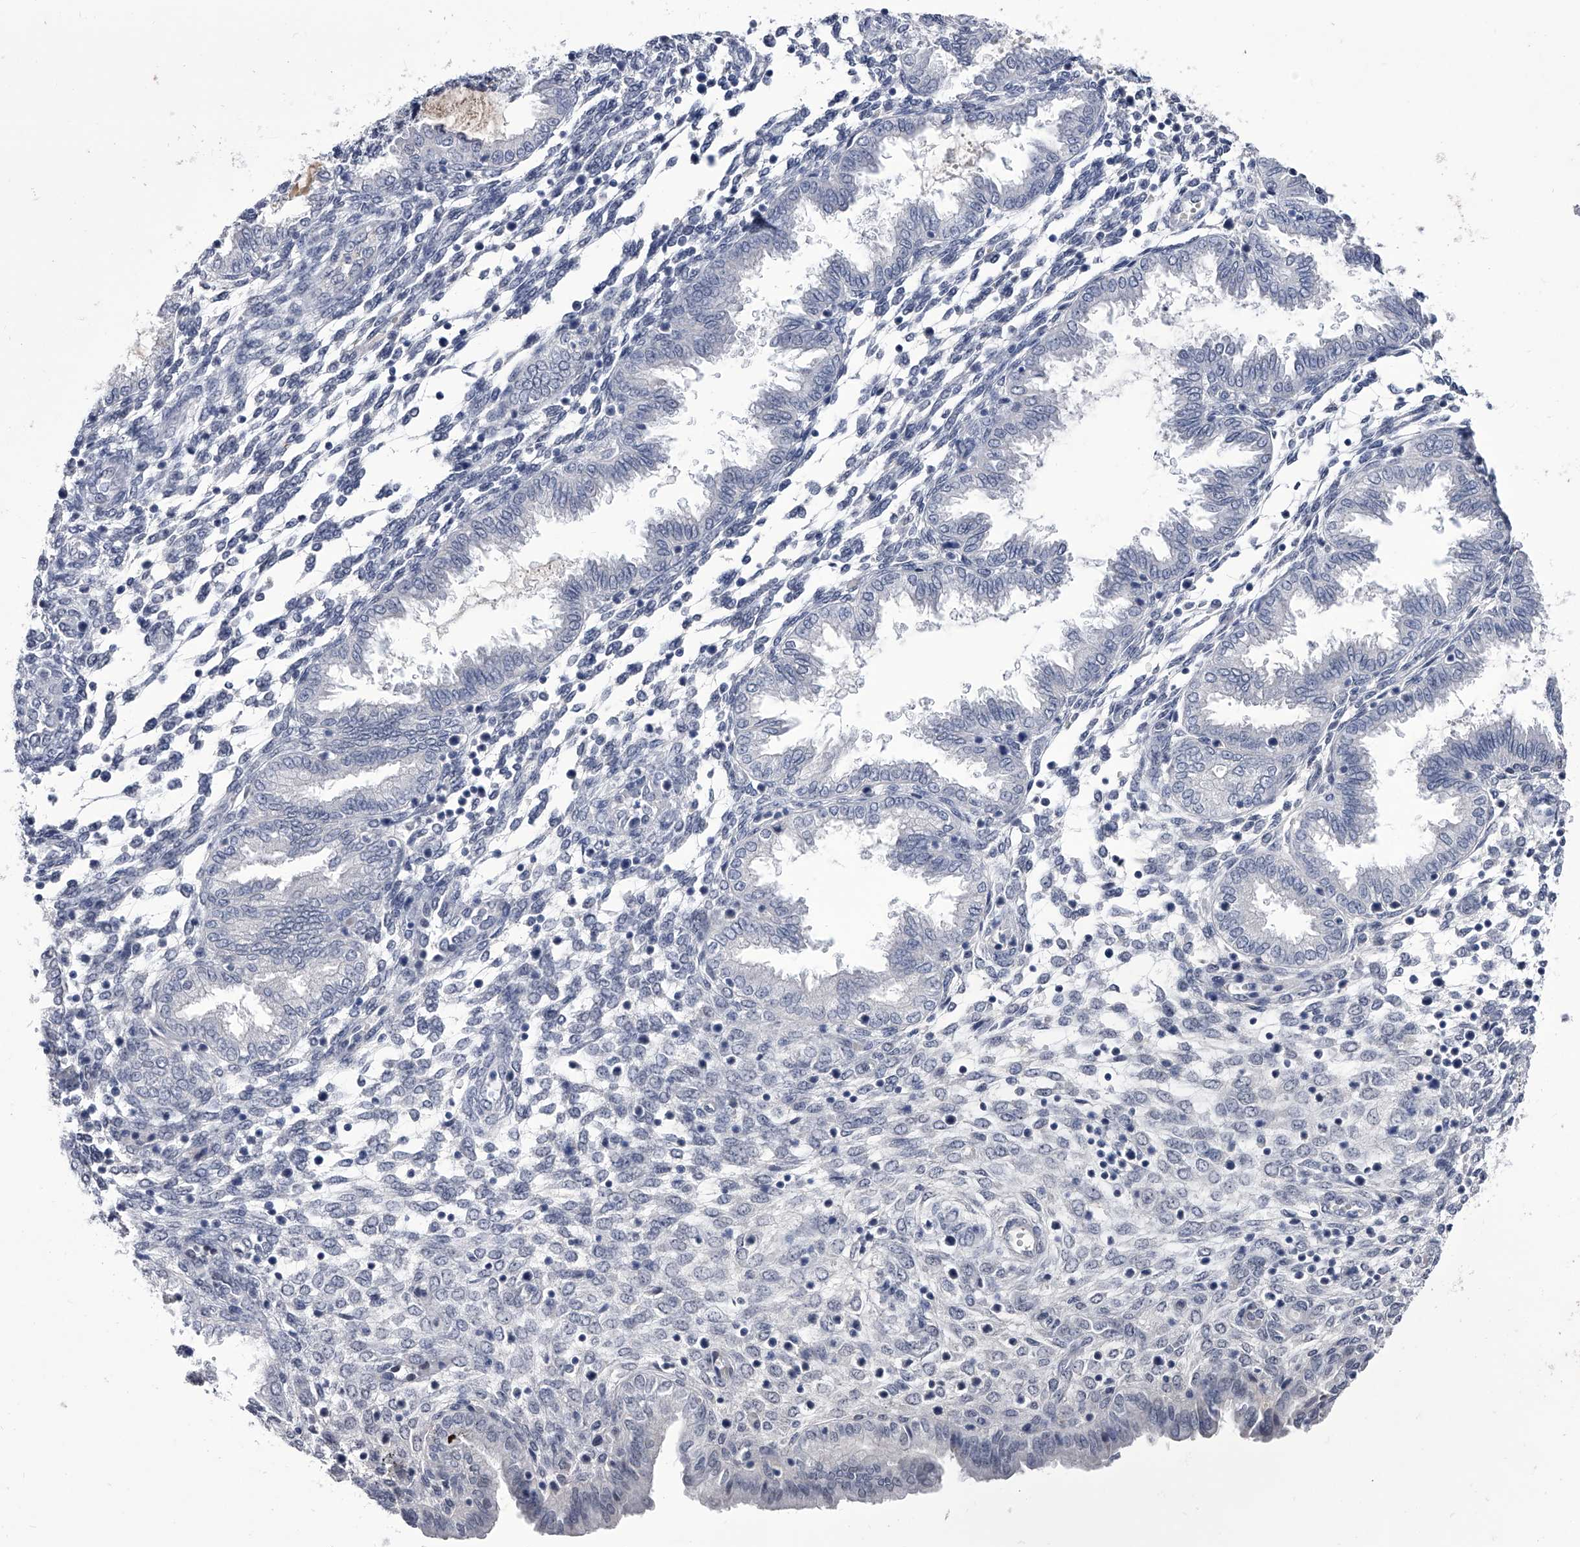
{"staining": {"intensity": "negative", "quantity": "none", "location": "none"}, "tissue": "endometrium", "cell_type": "Cells in endometrial stroma", "image_type": "normal", "snomed": [{"axis": "morphology", "description": "Normal tissue, NOS"}, {"axis": "topography", "description": "Endometrium"}], "caption": "Immunohistochemistry (IHC) image of benign endometrium: human endometrium stained with DAB exhibits no significant protein expression in cells in endometrial stroma.", "gene": "CRISP2", "patient": {"sex": "female", "age": 33}}